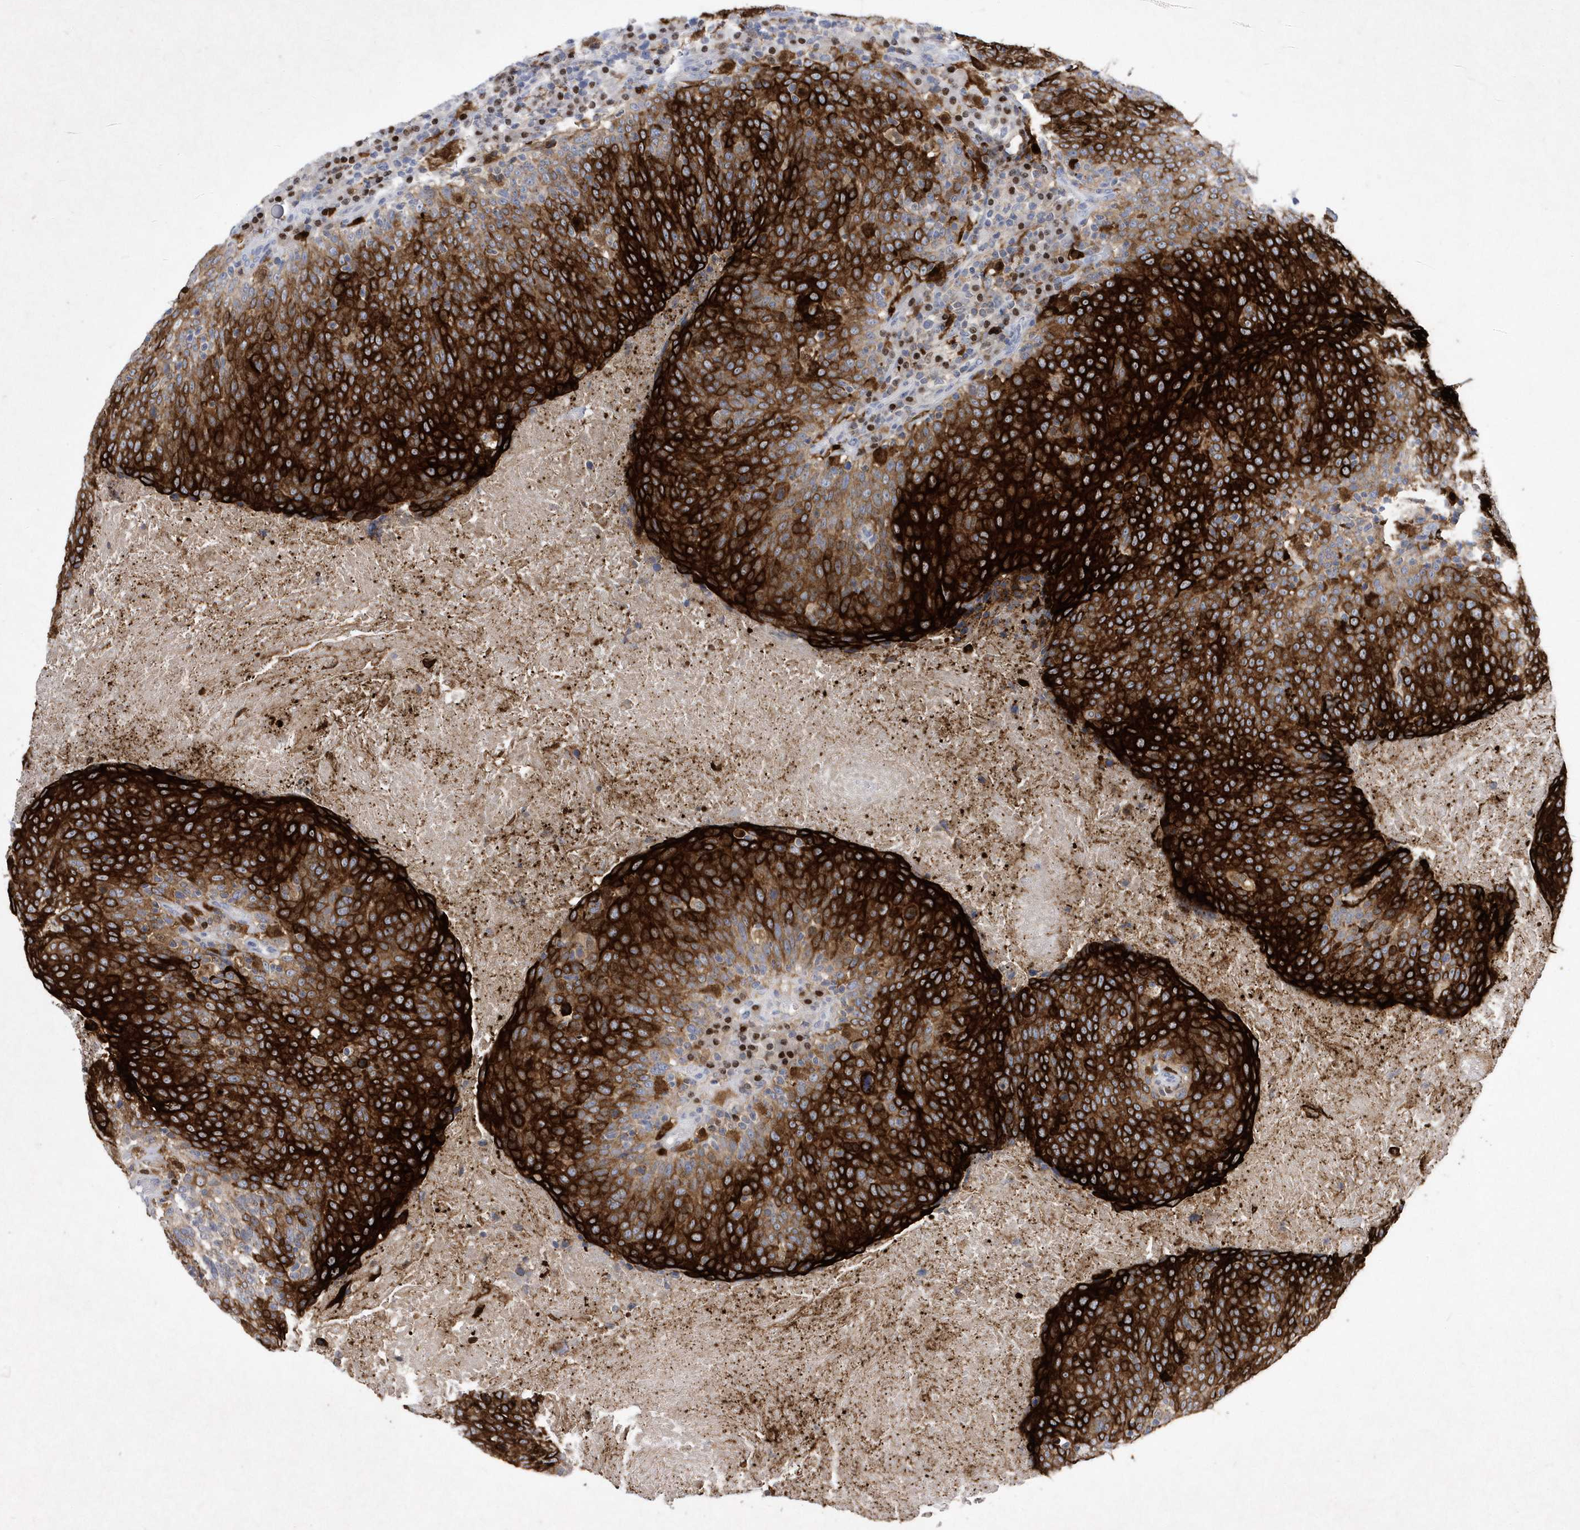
{"staining": {"intensity": "strong", "quantity": ">75%", "location": "cytoplasmic/membranous"}, "tissue": "head and neck cancer", "cell_type": "Tumor cells", "image_type": "cancer", "snomed": [{"axis": "morphology", "description": "Squamous cell carcinoma, NOS"}, {"axis": "morphology", "description": "Squamous cell carcinoma, metastatic, NOS"}, {"axis": "topography", "description": "Lymph node"}, {"axis": "topography", "description": "Head-Neck"}], "caption": "Strong cytoplasmic/membranous protein expression is identified in about >75% of tumor cells in head and neck squamous cell carcinoma.", "gene": "BHLHA15", "patient": {"sex": "male", "age": 62}}